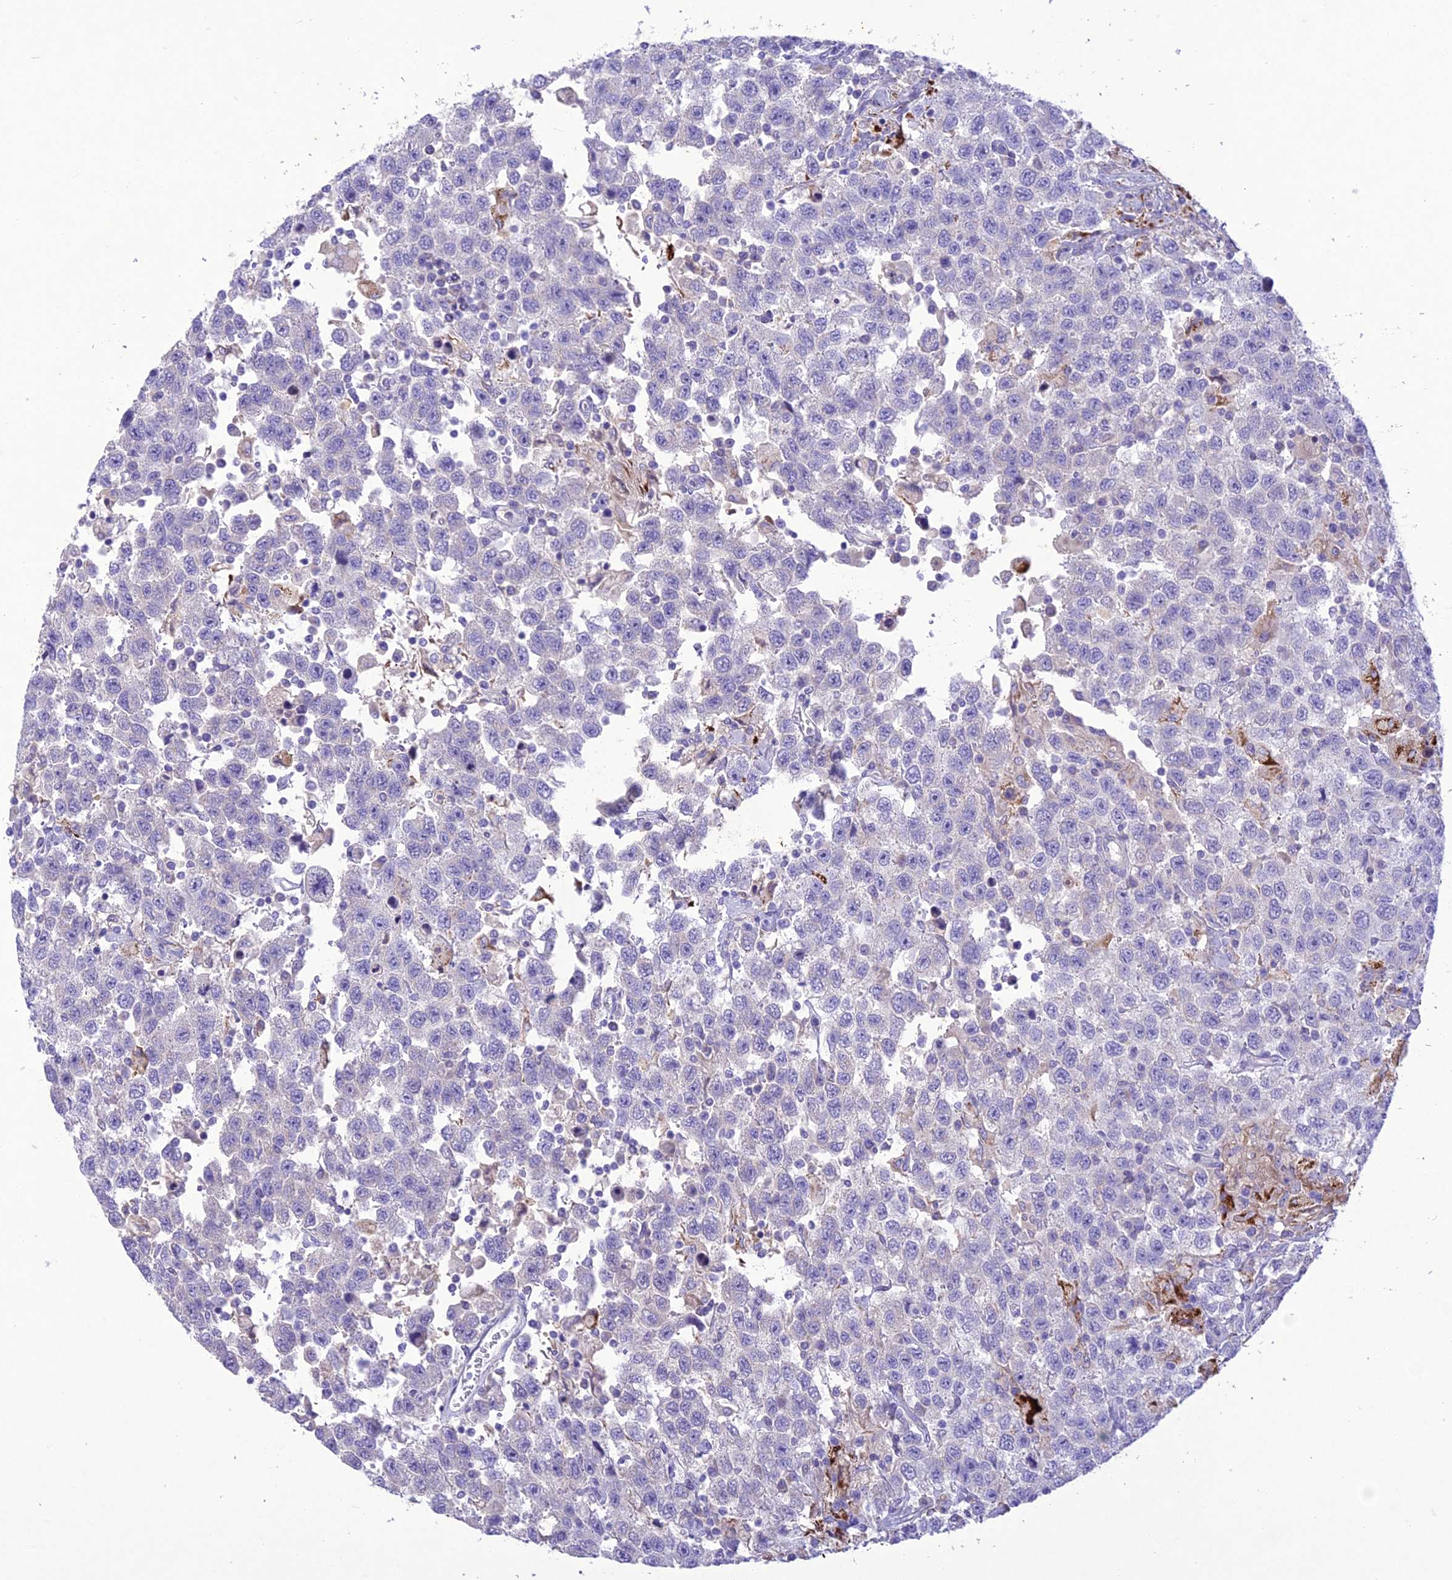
{"staining": {"intensity": "negative", "quantity": "none", "location": "none"}, "tissue": "testis cancer", "cell_type": "Tumor cells", "image_type": "cancer", "snomed": [{"axis": "morphology", "description": "Seminoma, NOS"}, {"axis": "topography", "description": "Testis"}], "caption": "Human testis cancer (seminoma) stained for a protein using immunohistochemistry exhibits no positivity in tumor cells.", "gene": "SLC13A5", "patient": {"sex": "male", "age": 41}}